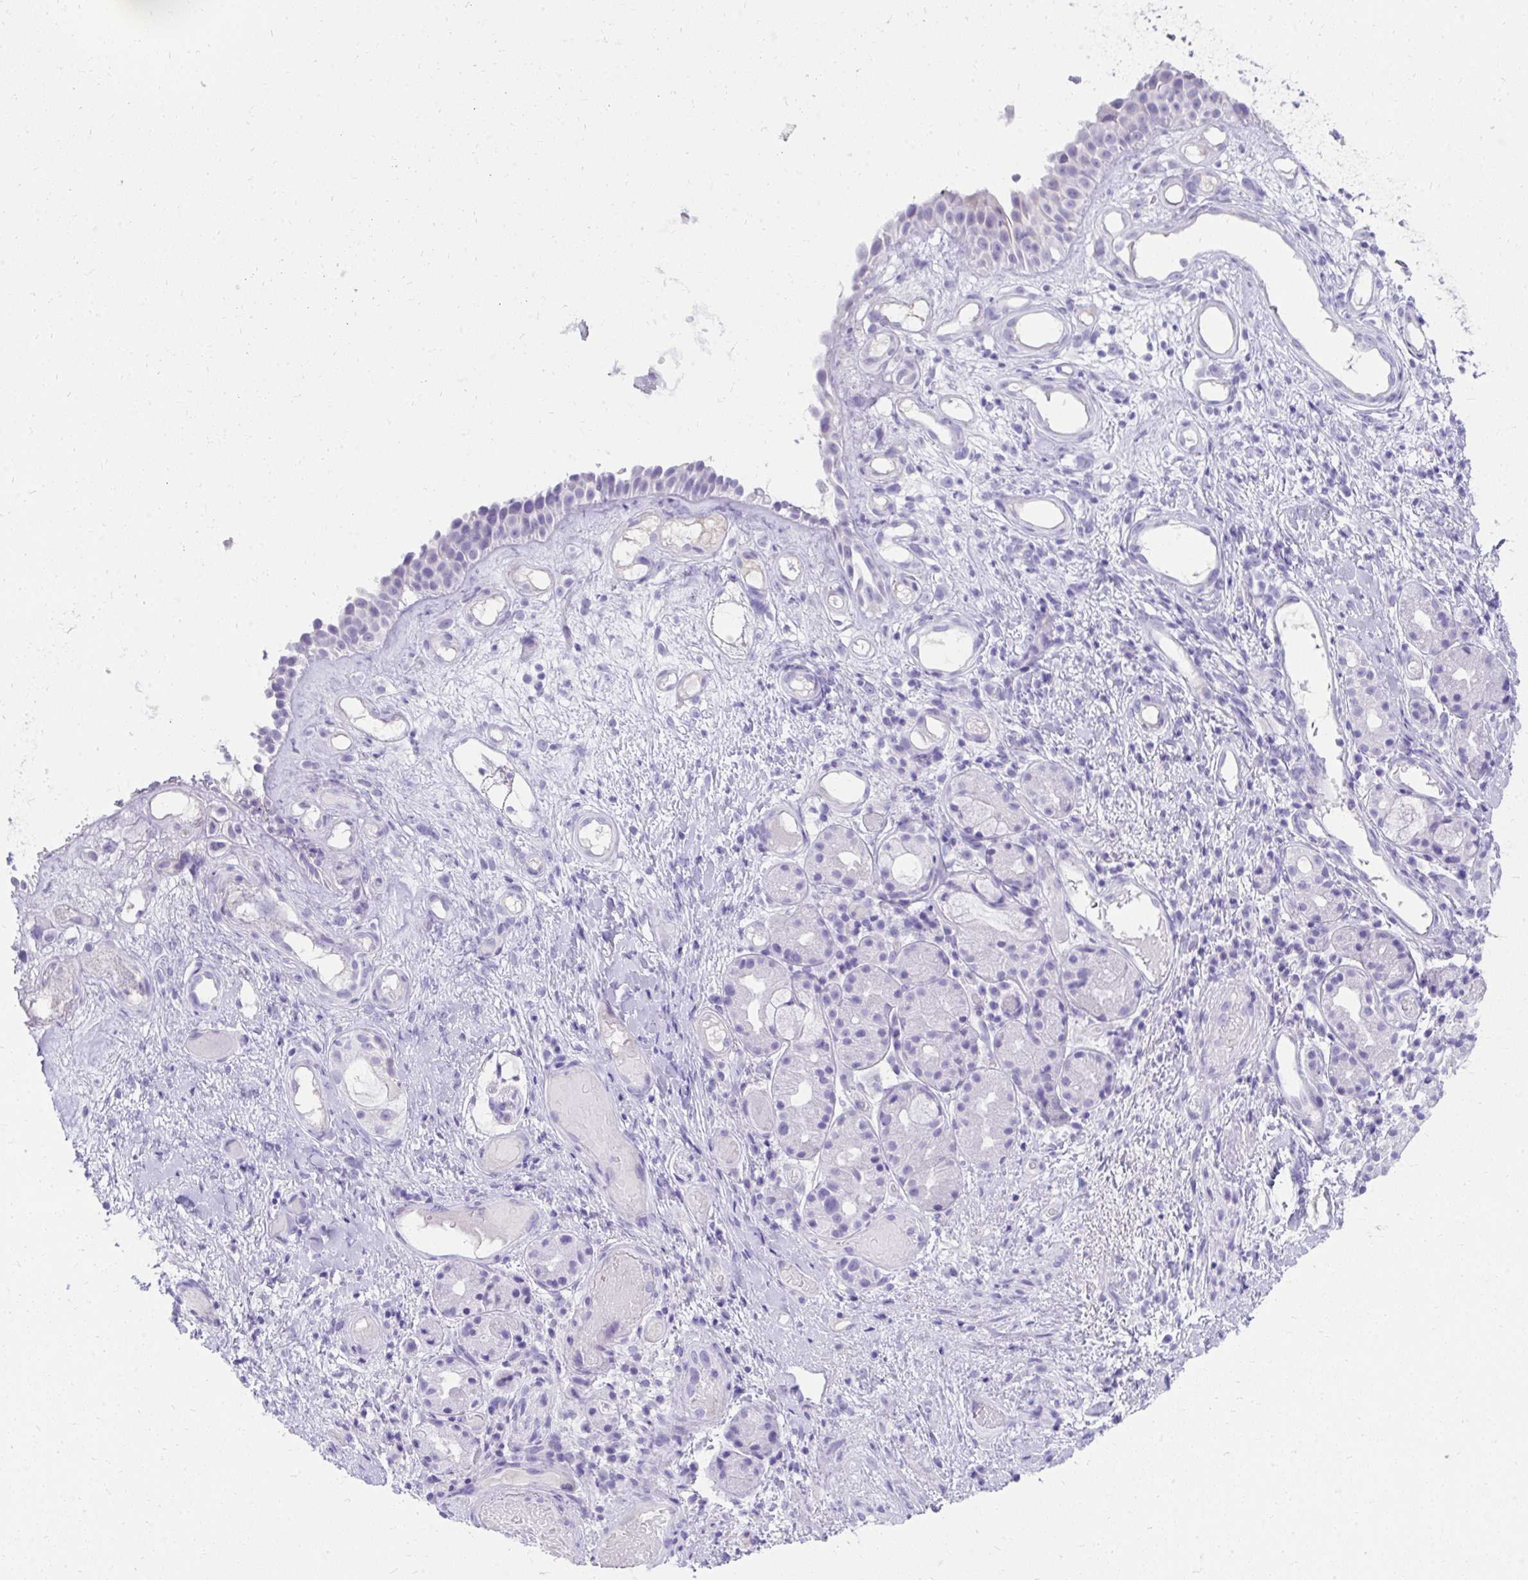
{"staining": {"intensity": "negative", "quantity": "none", "location": "none"}, "tissue": "nasopharynx", "cell_type": "Respiratory epithelial cells", "image_type": "normal", "snomed": [{"axis": "morphology", "description": "Normal tissue, NOS"}, {"axis": "morphology", "description": "Inflammation, NOS"}, {"axis": "topography", "description": "Nasopharynx"}], "caption": "High power microscopy image of an IHC photomicrograph of unremarkable nasopharynx, revealing no significant expression in respiratory epithelial cells.", "gene": "SEC14L3", "patient": {"sex": "male", "age": 54}}